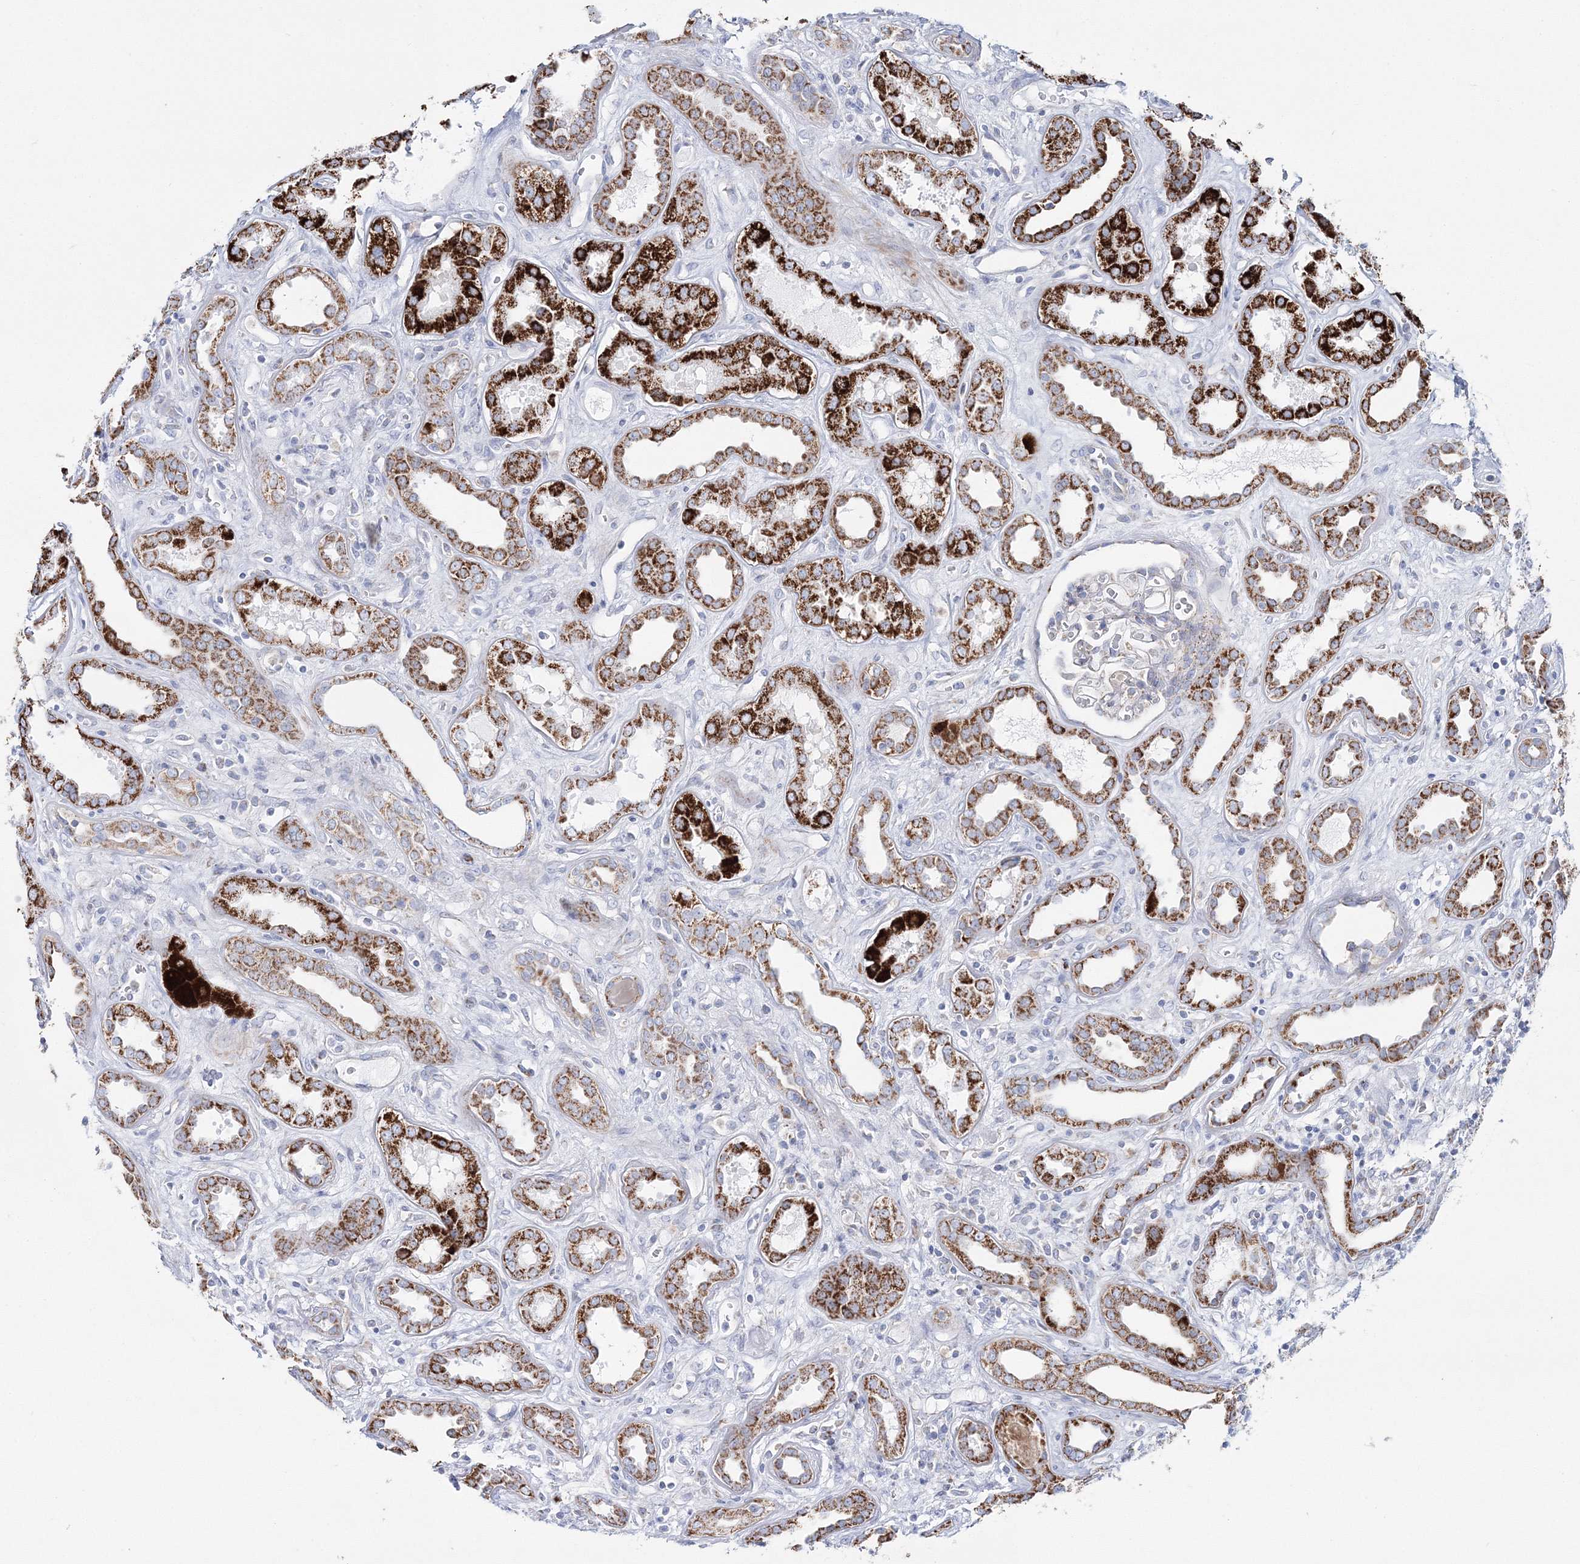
{"staining": {"intensity": "negative", "quantity": "none", "location": "none"}, "tissue": "kidney", "cell_type": "Cells in glomeruli", "image_type": "normal", "snomed": [{"axis": "morphology", "description": "Normal tissue, NOS"}, {"axis": "topography", "description": "Kidney"}], "caption": "Cells in glomeruli show no significant protein staining in benign kidney. Nuclei are stained in blue.", "gene": "HIBCH", "patient": {"sex": "male", "age": 59}}